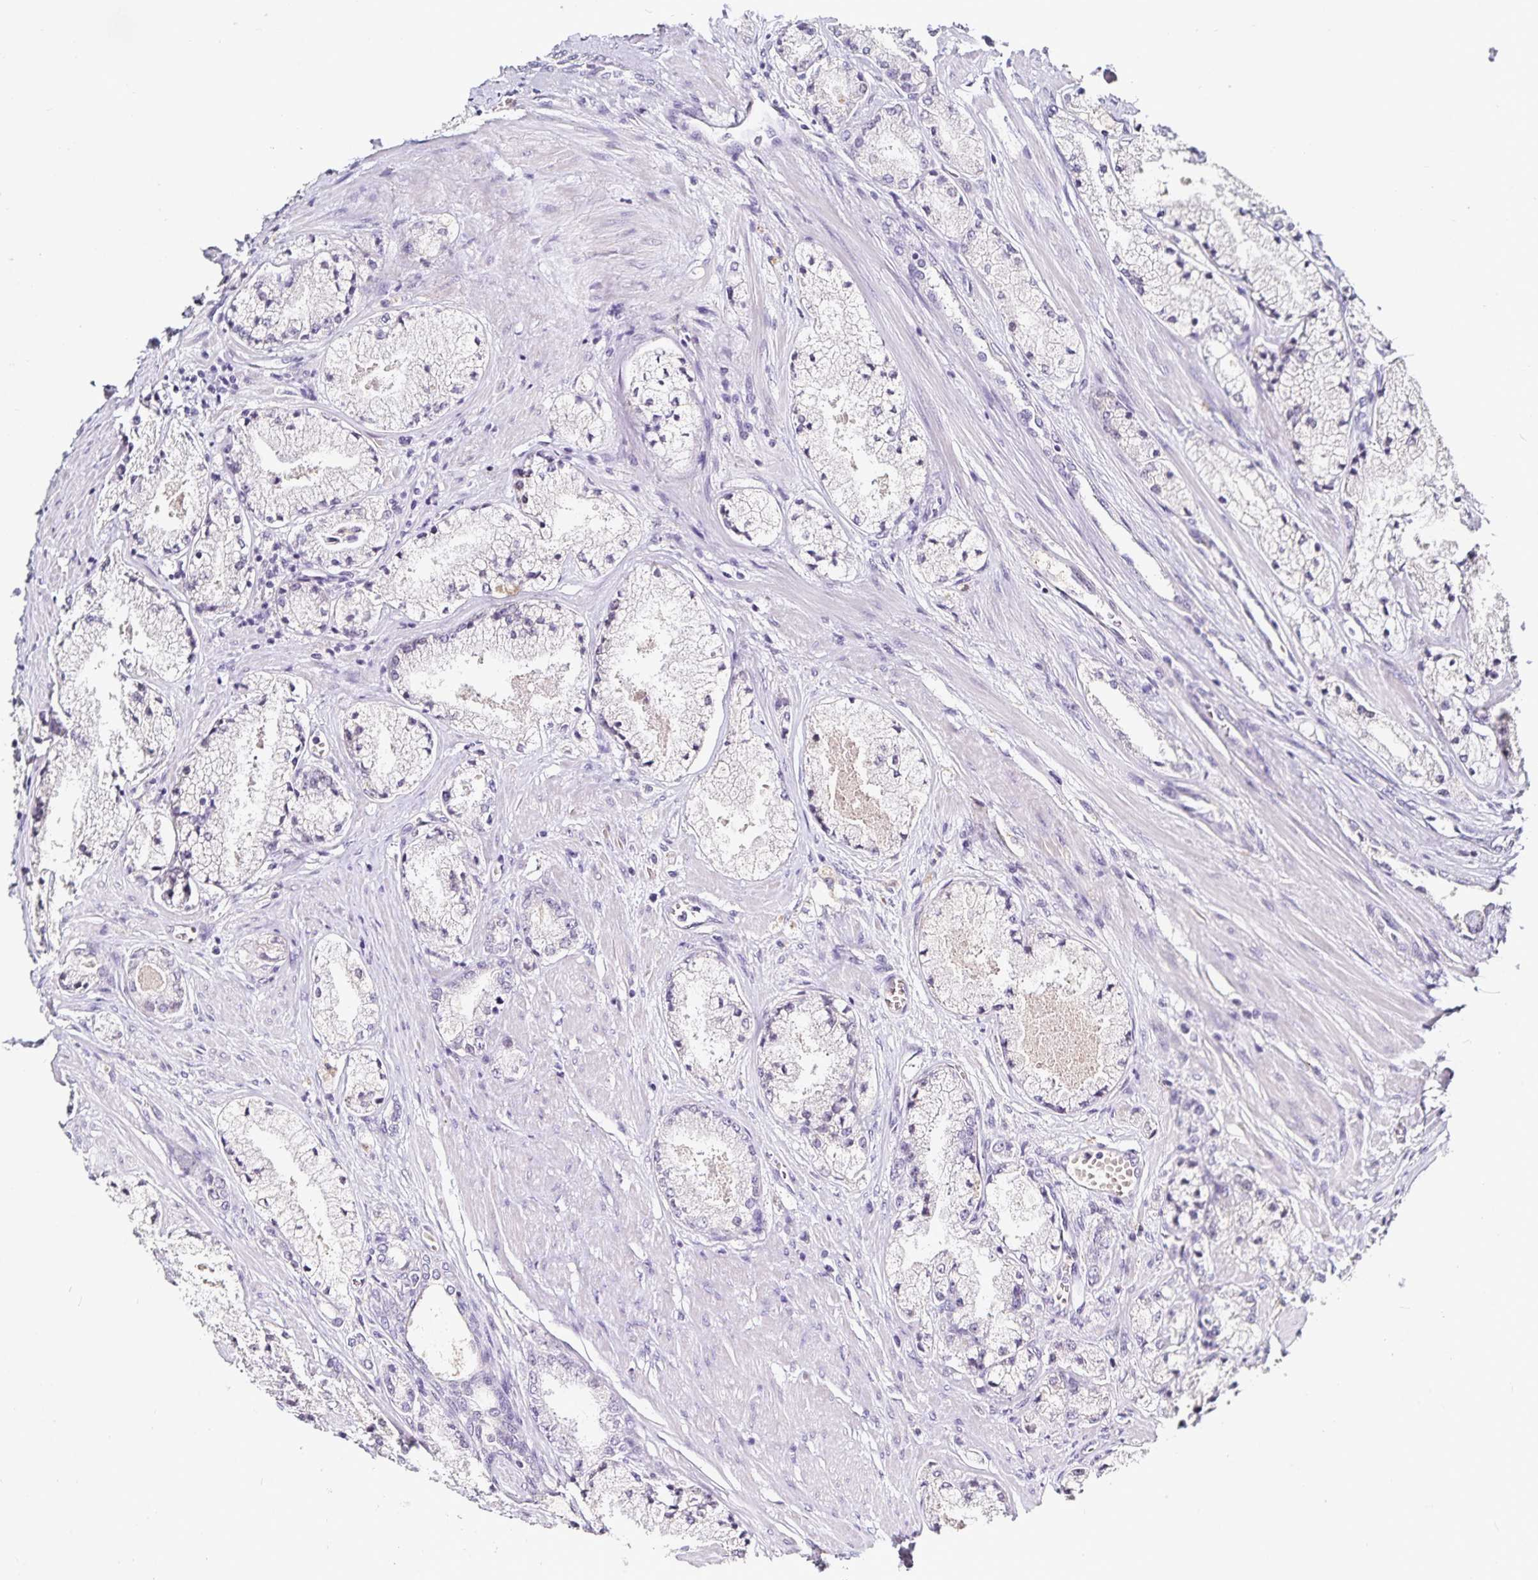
{"staining": {"intensity": "negative", "quantity": "none", "location": "none"}, "tissue": "prostate cancer", "cell_type": "Tumor cells", "image_type": "cancer", "snomed": [{"axis": "morphology", "description": "Adenocarcinoma, High grade"}, {"axis": "topography", "description": "Prostate"}], "caption": "Immunohistochemistry (IHC) image of neoplastic tissue: human high-grade adenocarcinoma (prostate) stained with DAB exhibits no significant protein staining in tumor cells.", "gene": "TTR", "patient": {"sex": "male", "age": 63}}